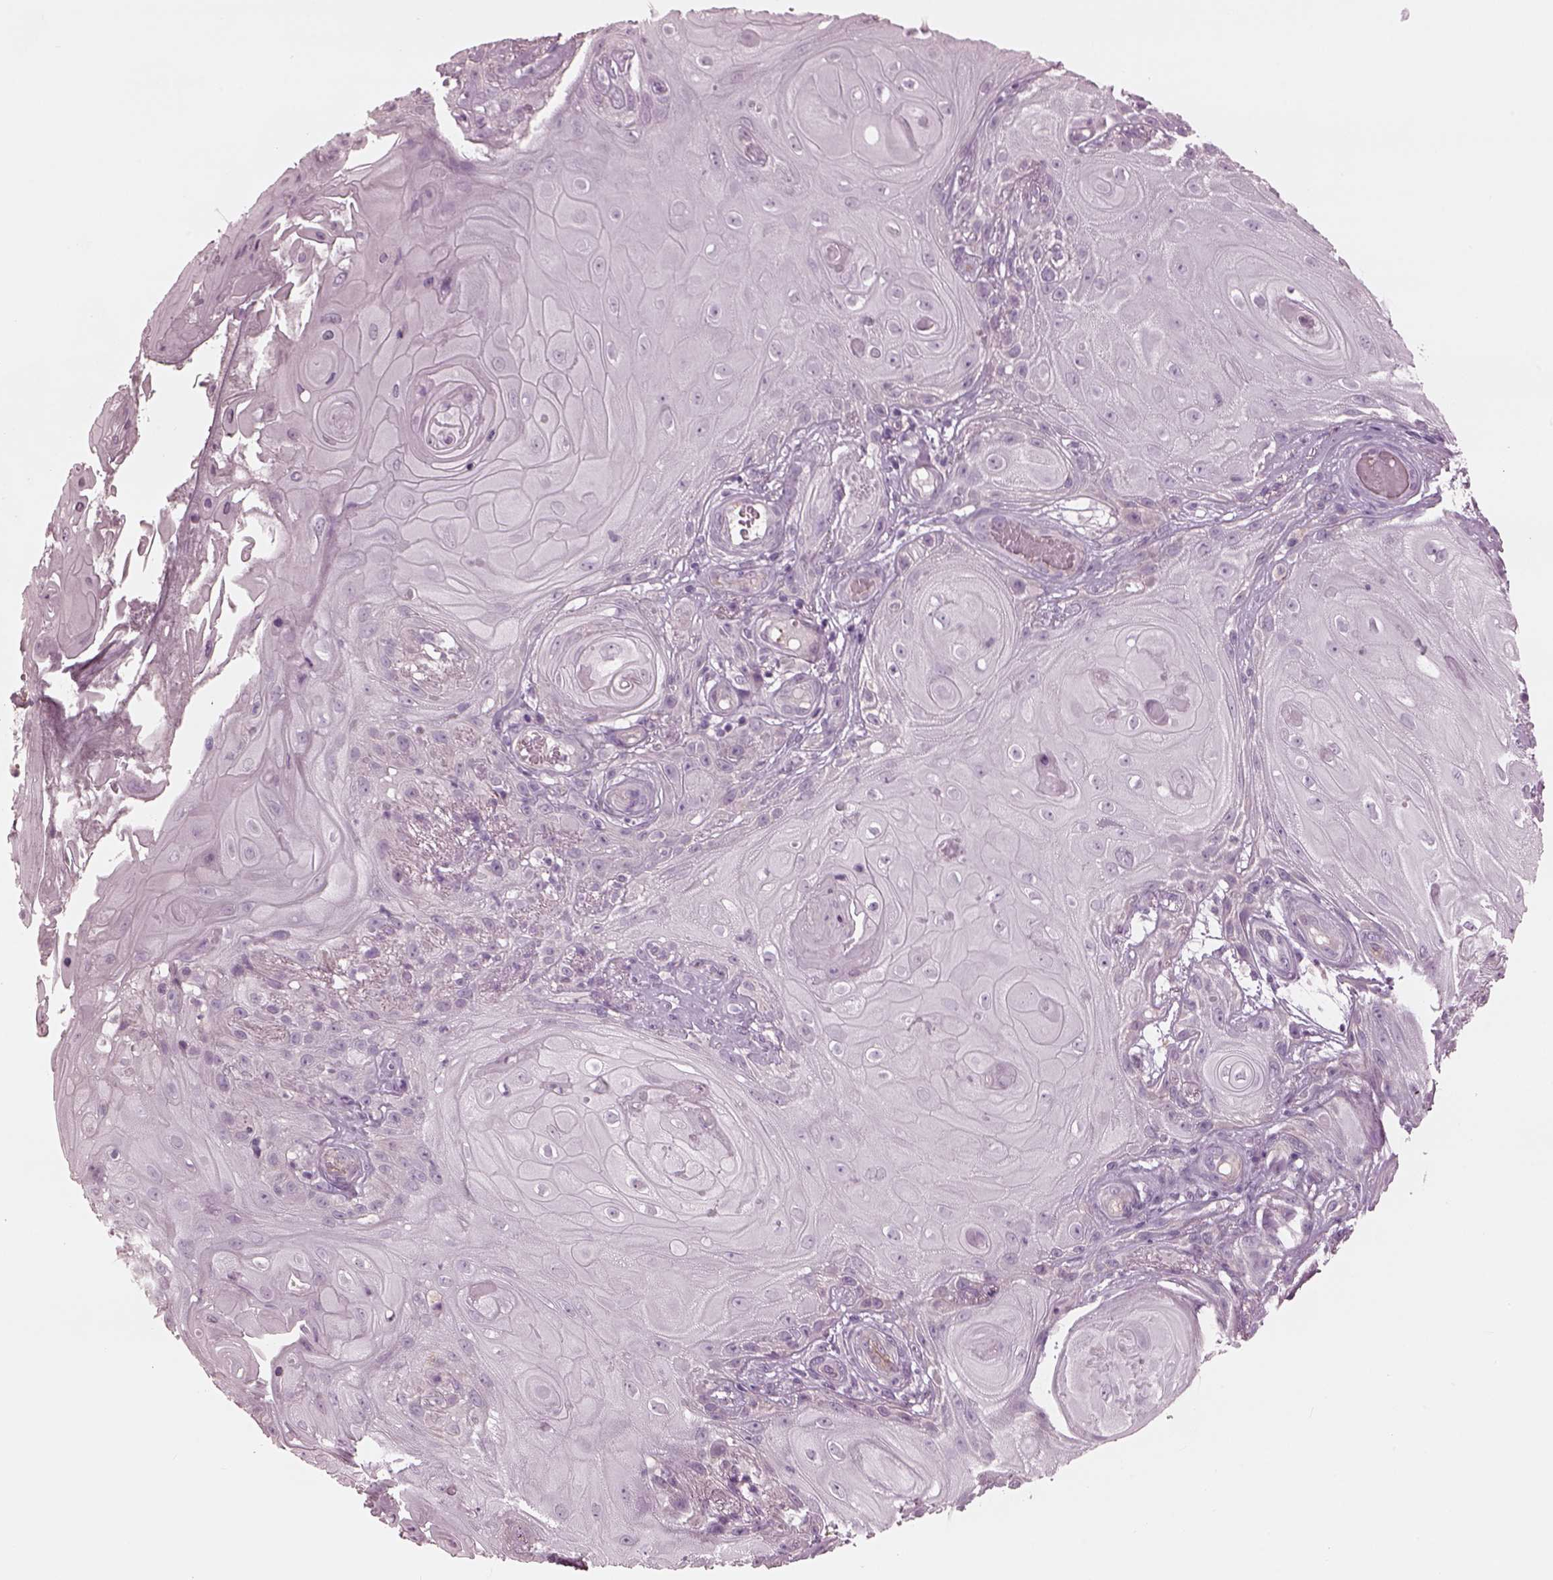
{"staining": {"intensity": "negative", "quantity": "none", "location": "none"}, "tissue": "skin cancer", "cell_type": "Tumor cells", "image_type": "cancer", "snomed": [{"axis": "morphology", "description": "Squamous cell carcinoma, NOS"}, {"axis": "topography", "description": "Skin"}], "caption": "High power microscopy image of an immunohistochemistry (IHC) histopathology image of skin cancer, revealing no significant staining in tumor cells. (DAB (3,3'-diaminobenzidine) IHC, high magnification).", "gene": "EIF4E1B", "patient": {"sex": "male", "age": 62}}